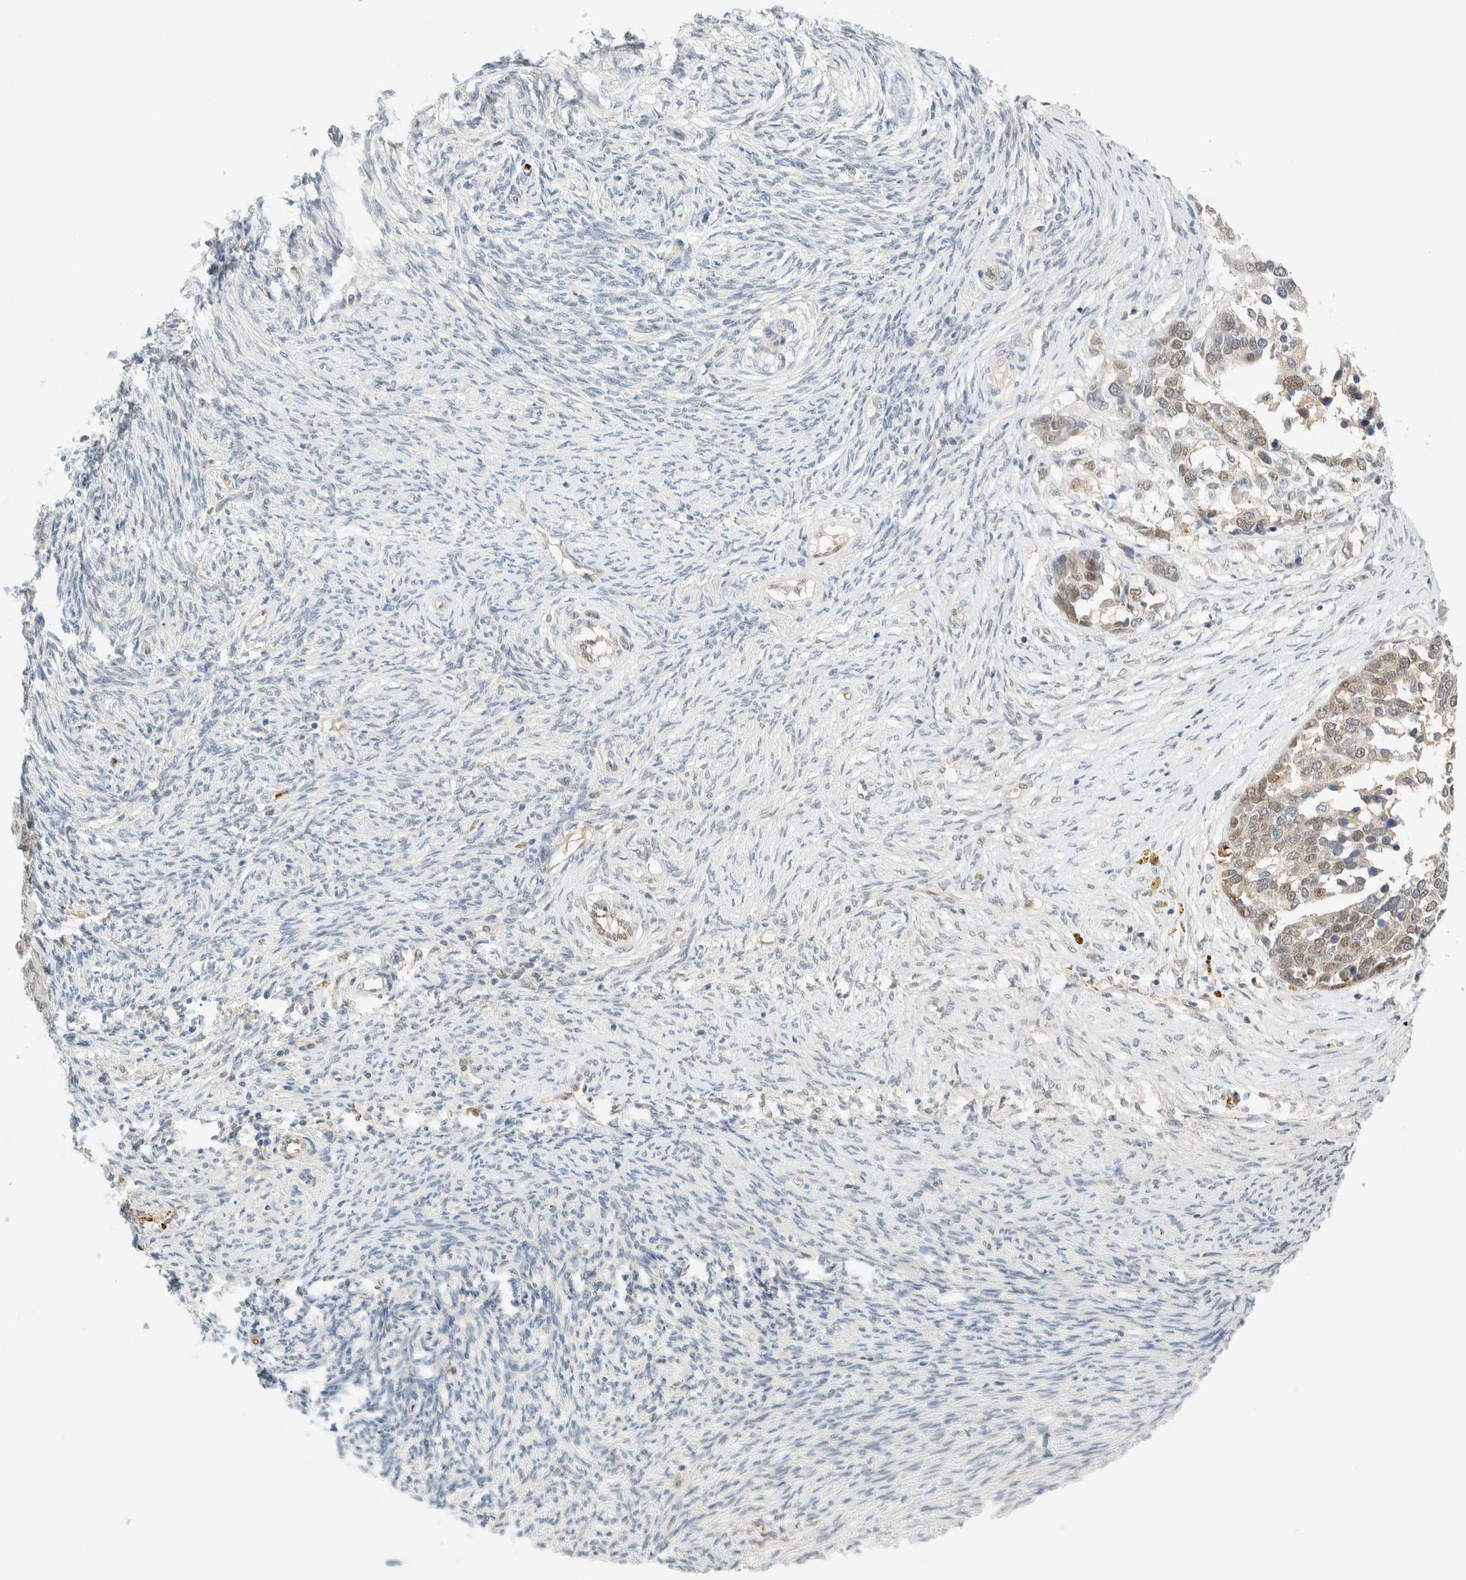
{"staining": {"intensity": "weak", "quantity": "25%-75%", "location": "cytoplasmic/membranous,nuclear"}, "tissue": "ovarian cancer", "cell_type": "Tumor cells", "image_type": "cancer", "snomed": [{"axis": "morphology", "description": "Cystadenocarcinoma, serous, NOS"}, {"axis": "topography", "description": "Ovary"}], "caption": "IHC histopathology image of ovarian cancer stained for a protein (brown), which reveals low levels of weak cytoplasmic/membranous and nuclear positivity in about 25%-75% of tumor cells.", "gene": "TSTD2", "patient": {"sex": "female", "age": 44}}